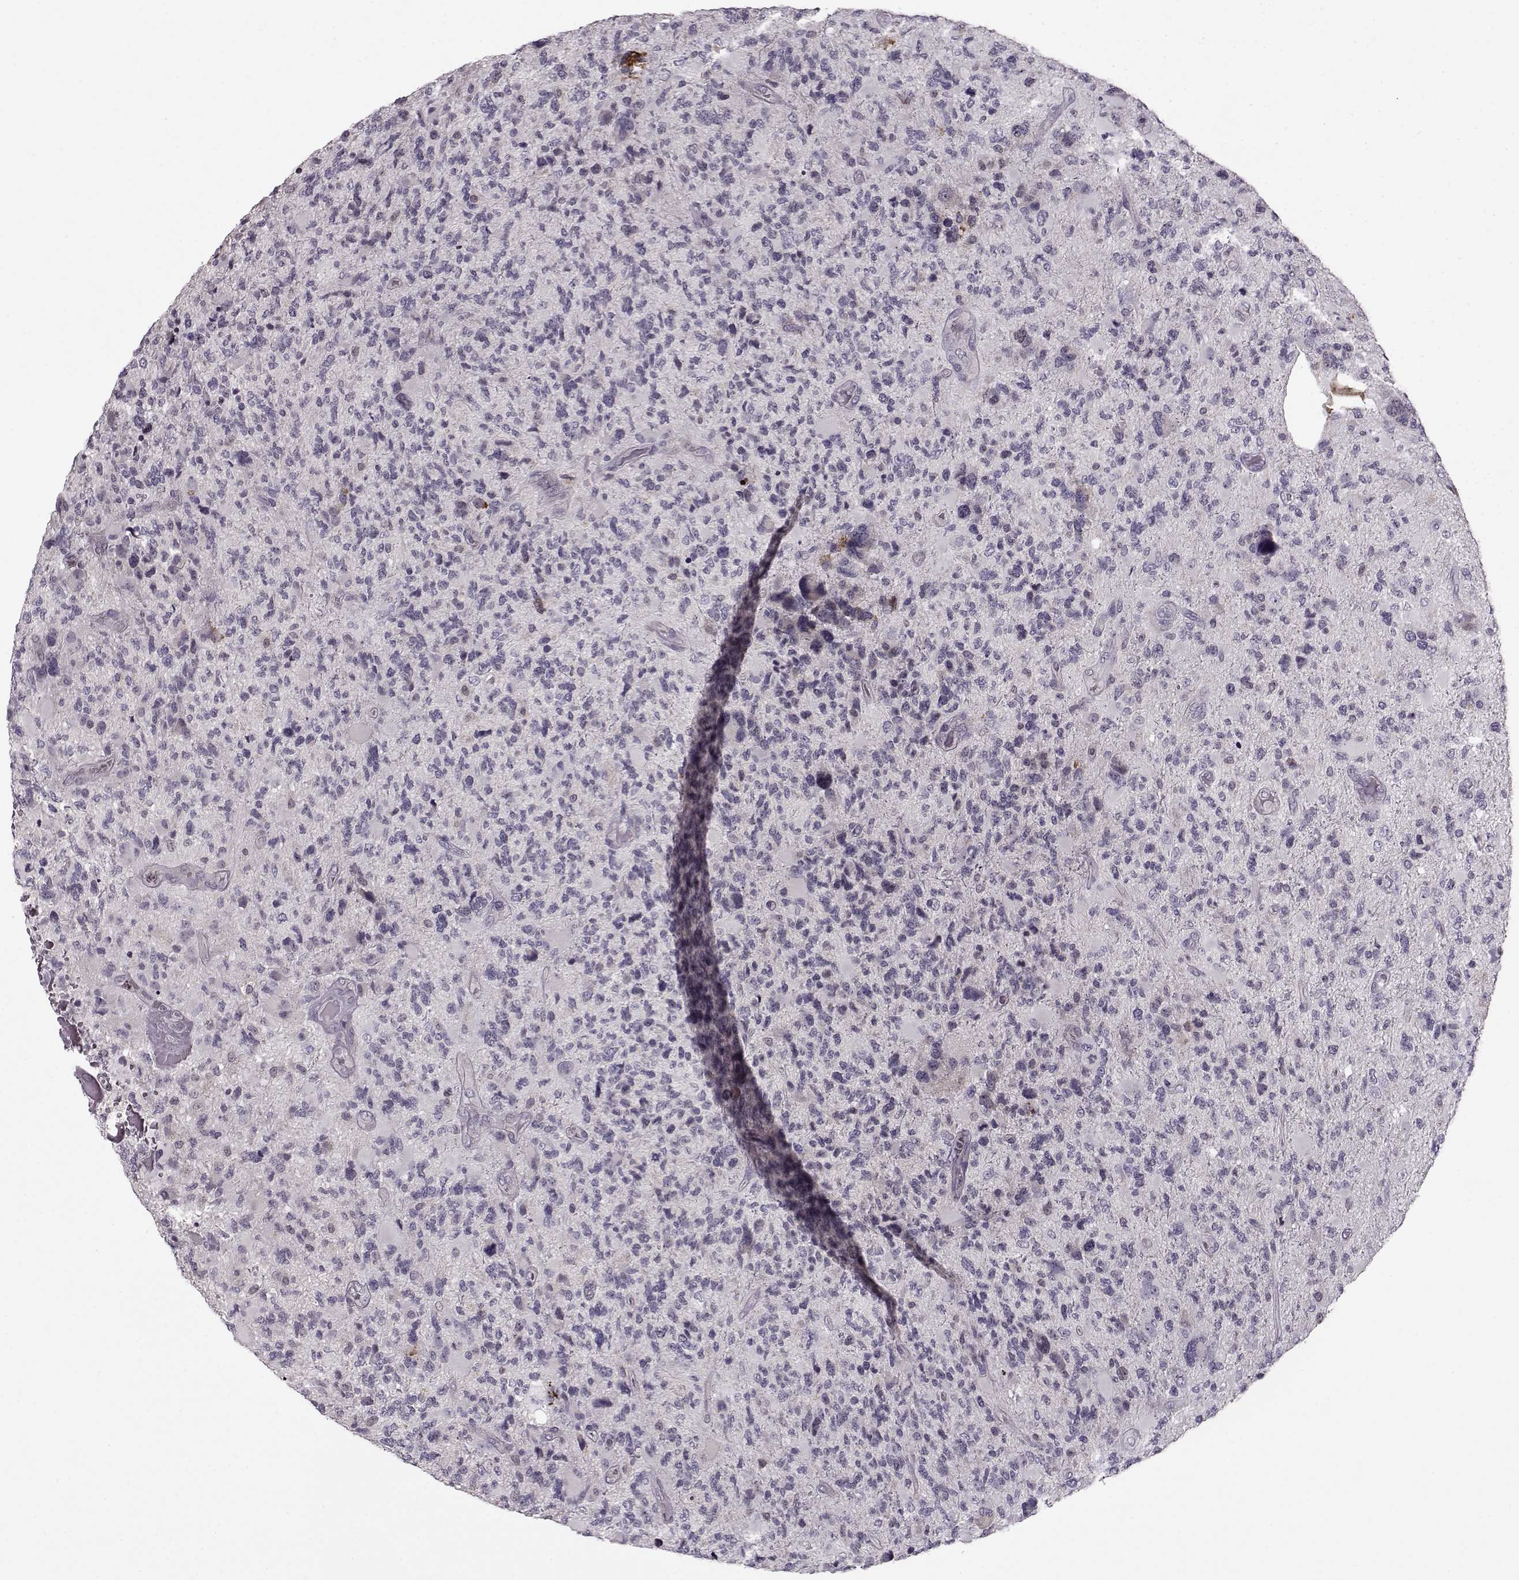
{"staining": {"intensity": "negative", "quantity": "none", "location": "none"}, "tissue": "glioma", "cell_type": "Tumor cells", "image_type": "cancer", "snomed": [{"axis": "morphology", "description": "Glioma, malignant, High grade"}, {"axis": "topography", "description": "Brain"}], "caption": "This photomicrograph is of glioma stained with immunohistochemistry (IHC) to label a protein in brown with the nuclei are counter-stained blue. There is no positivity in tumor cells.", "gene": "RP1L1", "patient": {"sex": "female", "age": 71}}